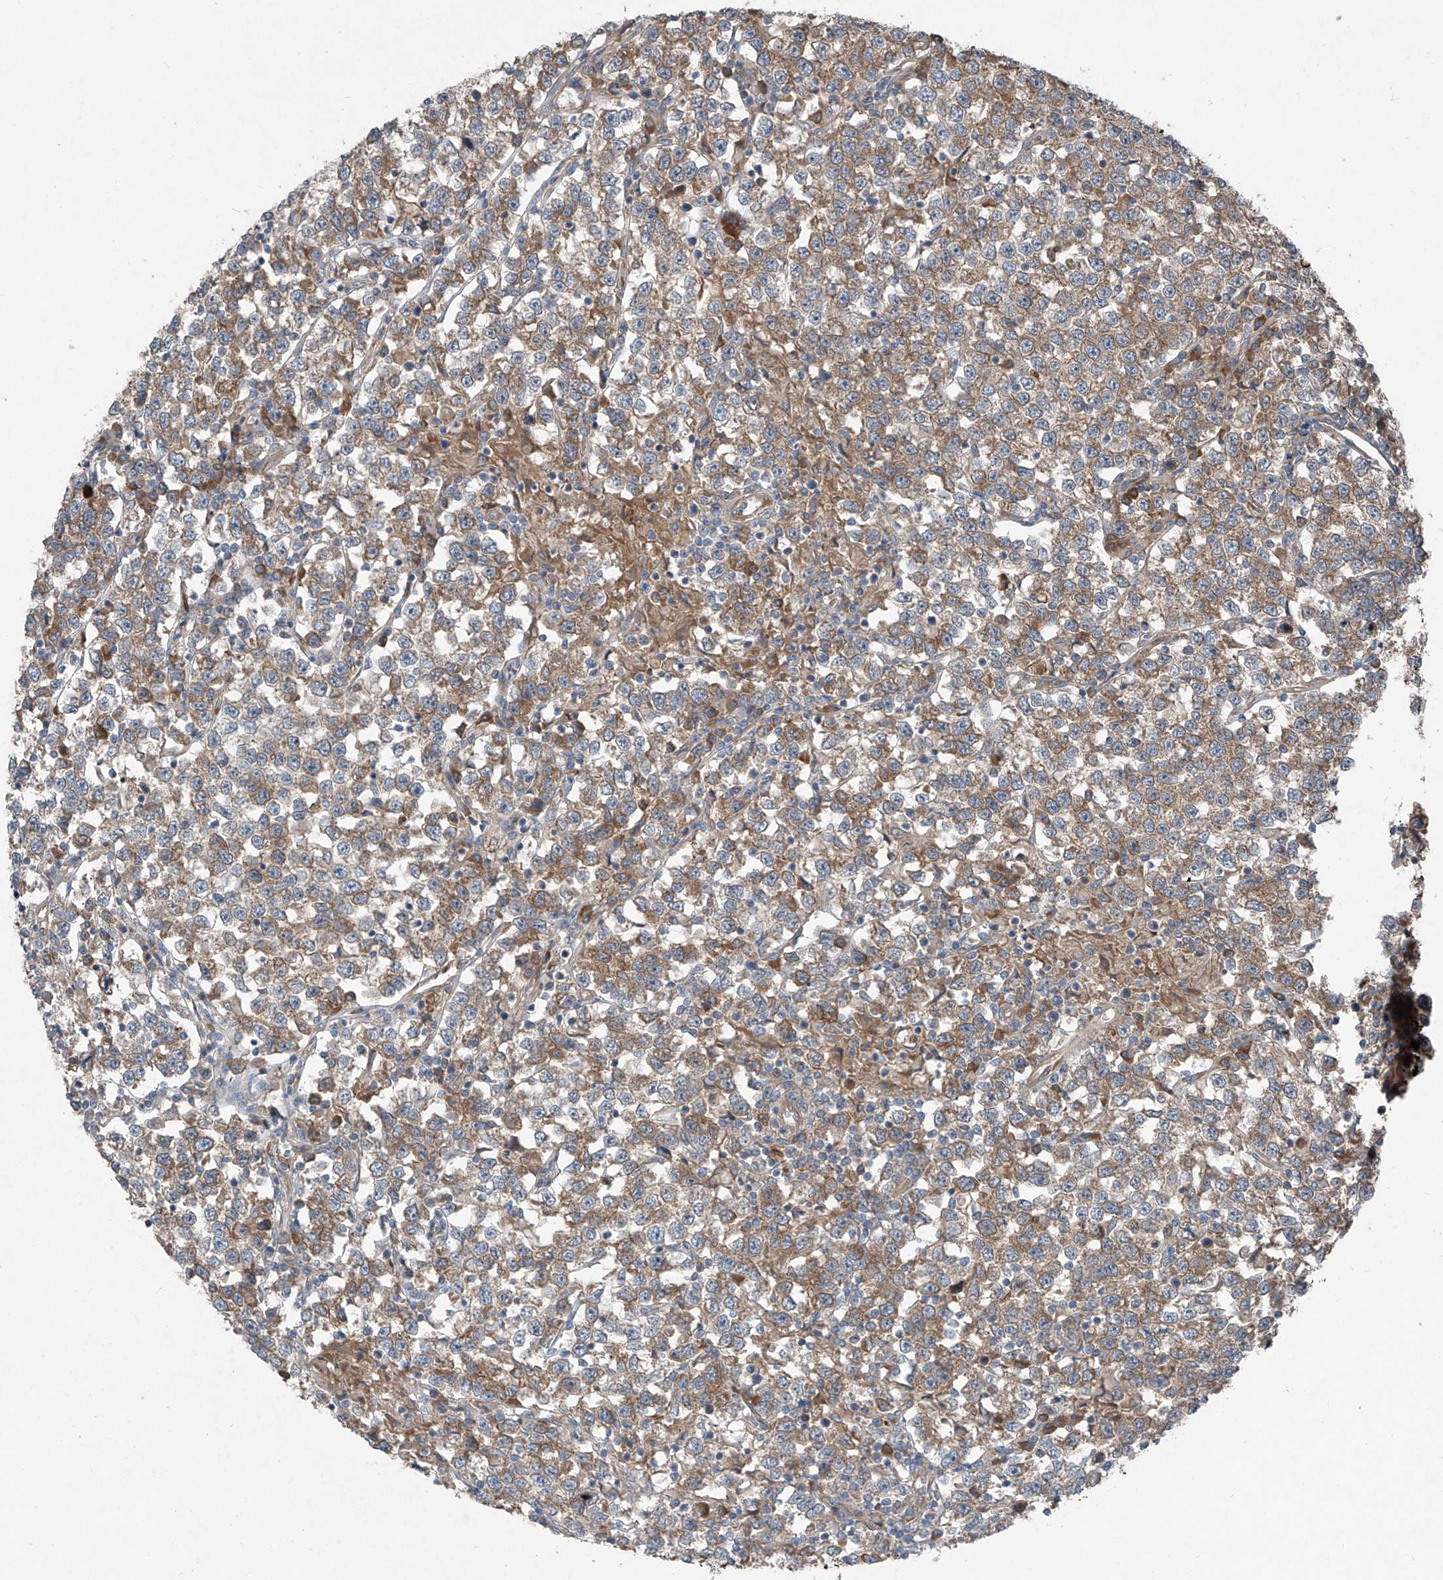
{"staining": {"intensity": "moderate", "quantity": ">75%", "location": "cytoplasmic/membranous"}, "tissue": "testis cancer", "cell_type": "Tumor cells", "image_type": "cancer", "snomed": [{"axis": "morphology", "description": "Normal tissue, NOS"}, {"axis": "morphology", "description": "Seminoma, NOS"}, {"axis": "topography", "description": "Testis"}], "caption": "Testis cancer stained for a protein demonstrates moderate cytoplasmic/membranous positivity in tumor cells.", "gene": "FOXRED2", "patient": {"sex": "male", "age": 43}}